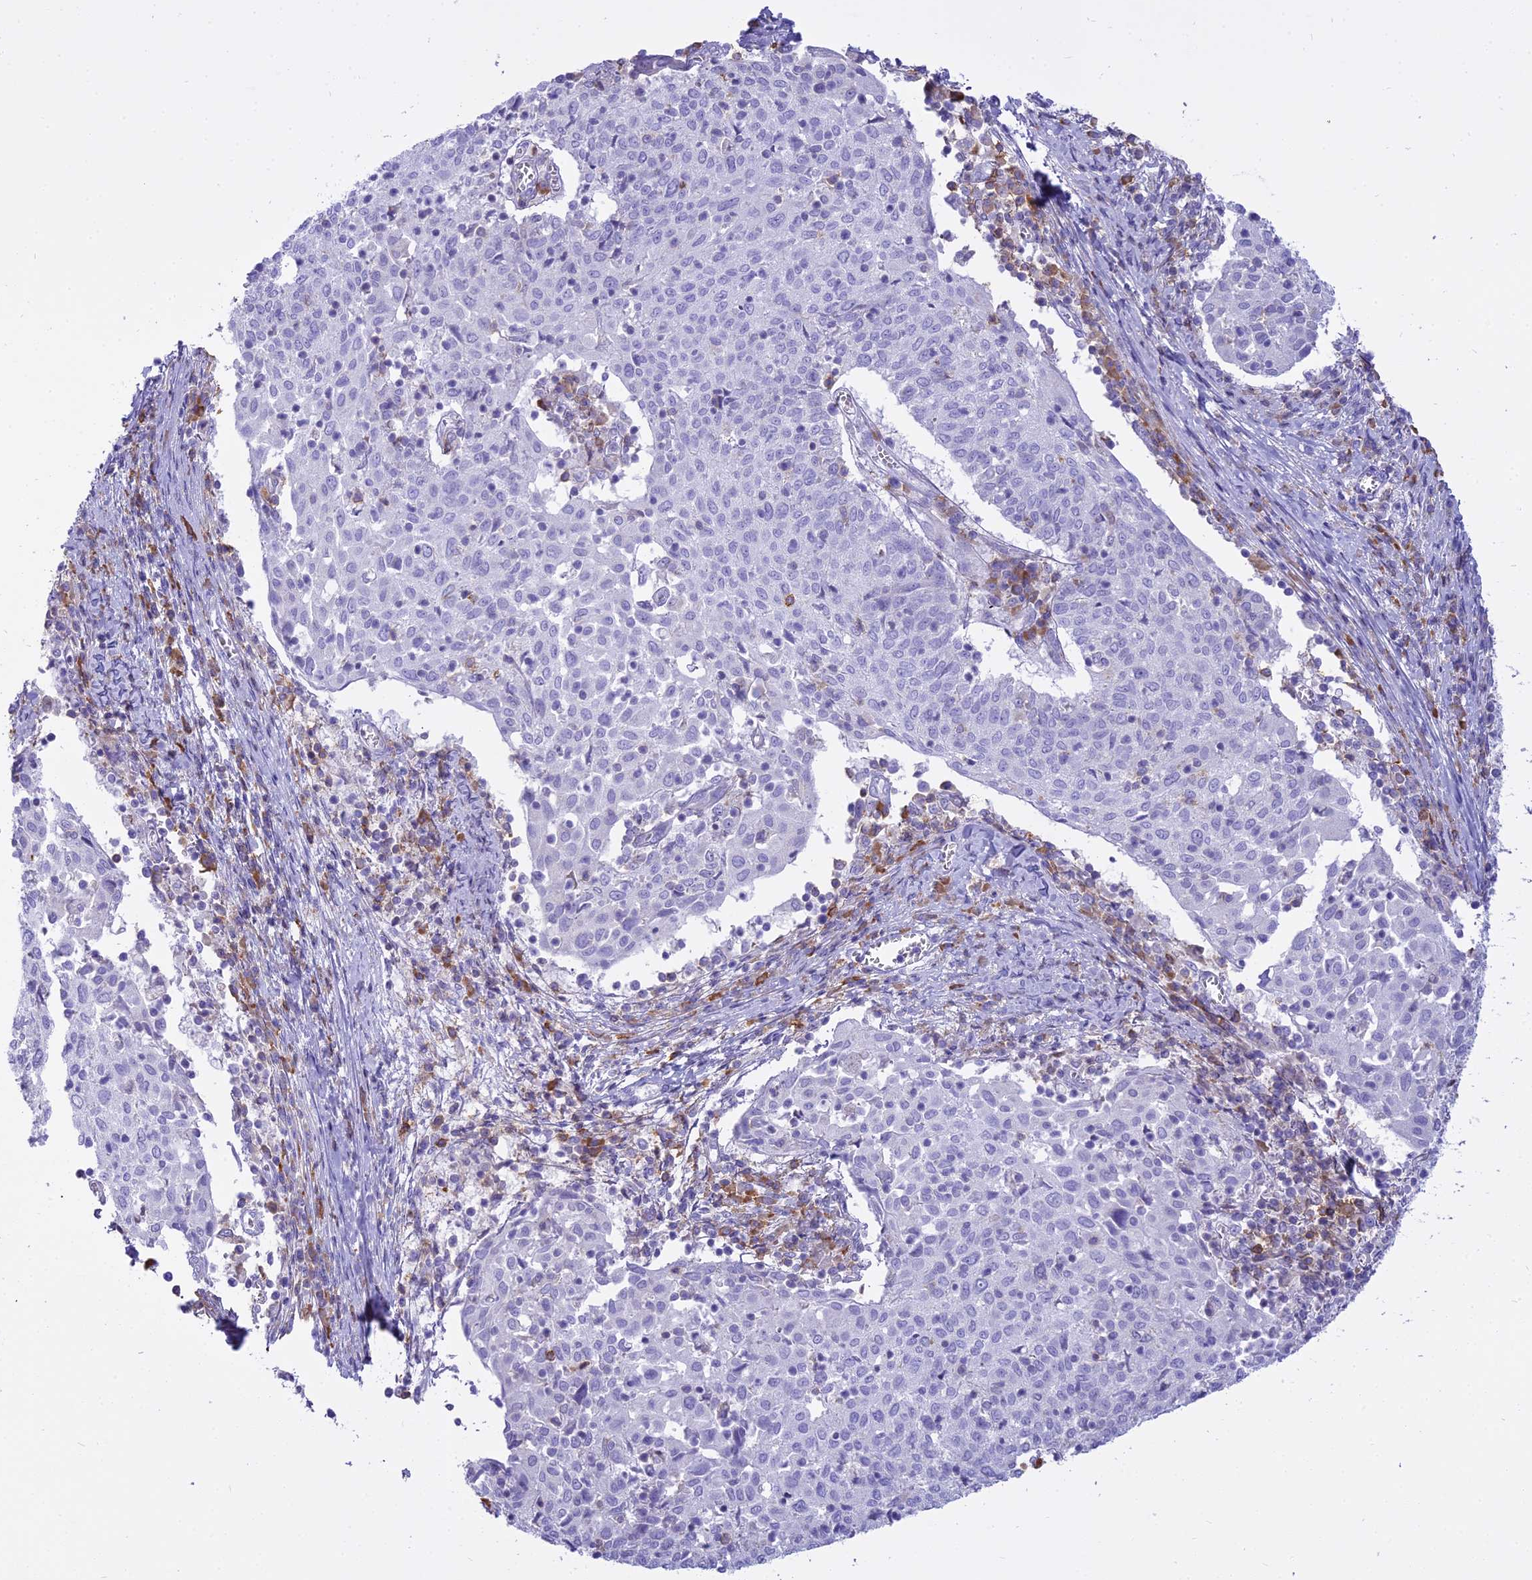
{"staining": {"intensity": "negative", "quantity": "none", "location": "none"}, "tissue": "cervical cancer", "cell_type": "Tumor cells", "image_type": "cancer", "snomed": [{"axis": "morphology", "description": "Squamous cell carcinoma, NOS"}, {"axis": "topography", "description": "Cervix"}], "caption": "A high-resolution photomicrograph shows immunohistochemistry (IHC) staining of cervical squamous cell carcinoma, which shows no significant staining in tumor cells. The staining is performed using DAB brown chromogen with nuclei counter-stained in using hematoxylin.", "gene": "CD5", "patient": {"sex": "female", "age": 52}}